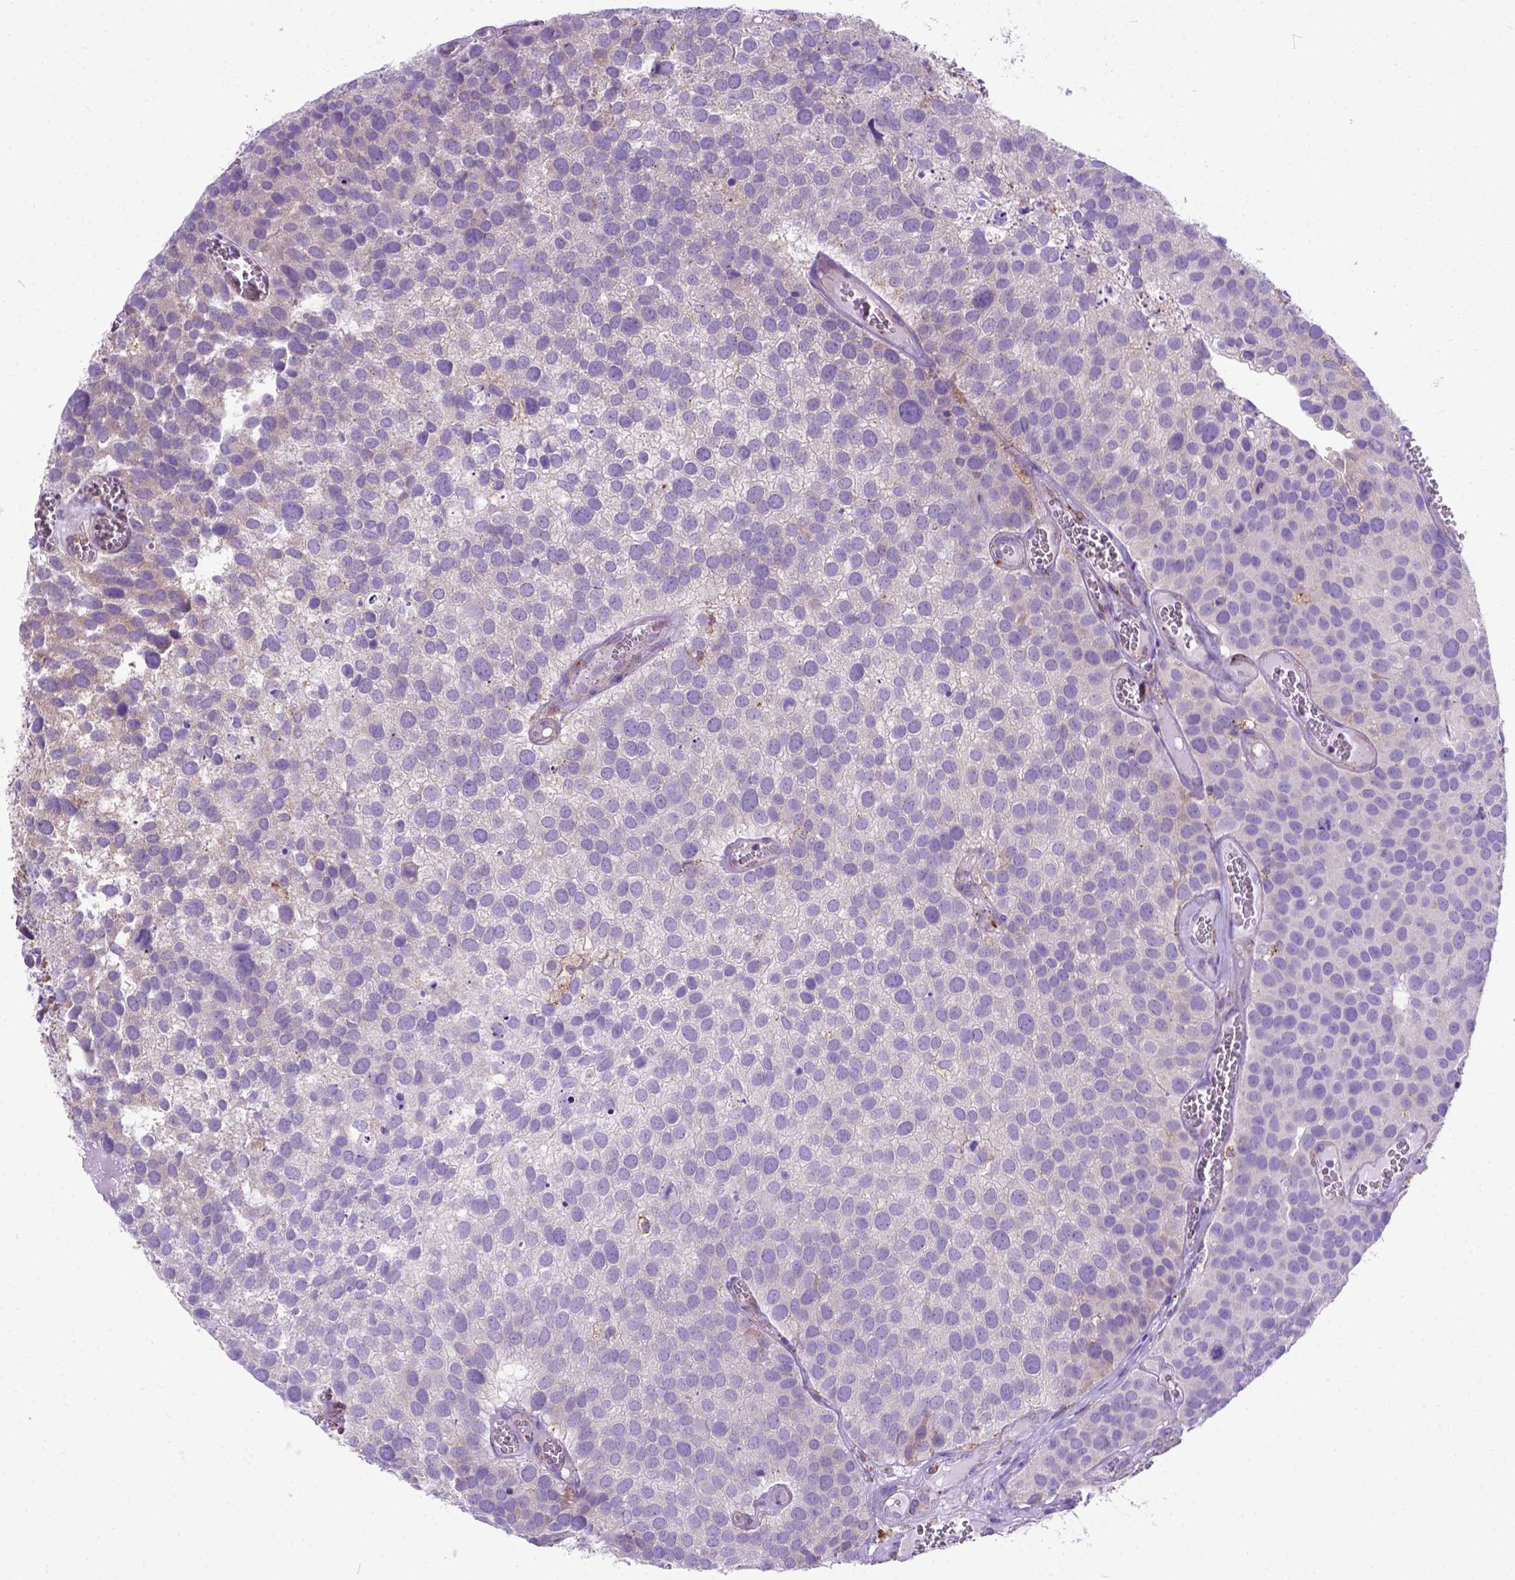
{"staining": {"intensity": "weak", "quantity": "<25%", "location": "cytoplasmic/membranous"}, "tissue": "urothelial cancer", "cell_type": "Tumor cells", "image_type": "cancer", "snomed": [{"axis": "morphology", "description": "Urothelial carcinoma, Low grade"}, {"axis": "topography", "description": "Urinary bladder"}], "caption": "DAB (3,3'-diaminobenzidine) immunohistochemical staining of human urothelial carcinoma (low-grade) displays no significant expression in tumor cells. (IHC, brightfield microscopy, high magnification).", "gene": "PLK4", "patient": {"sex": "female", "age": 69}}